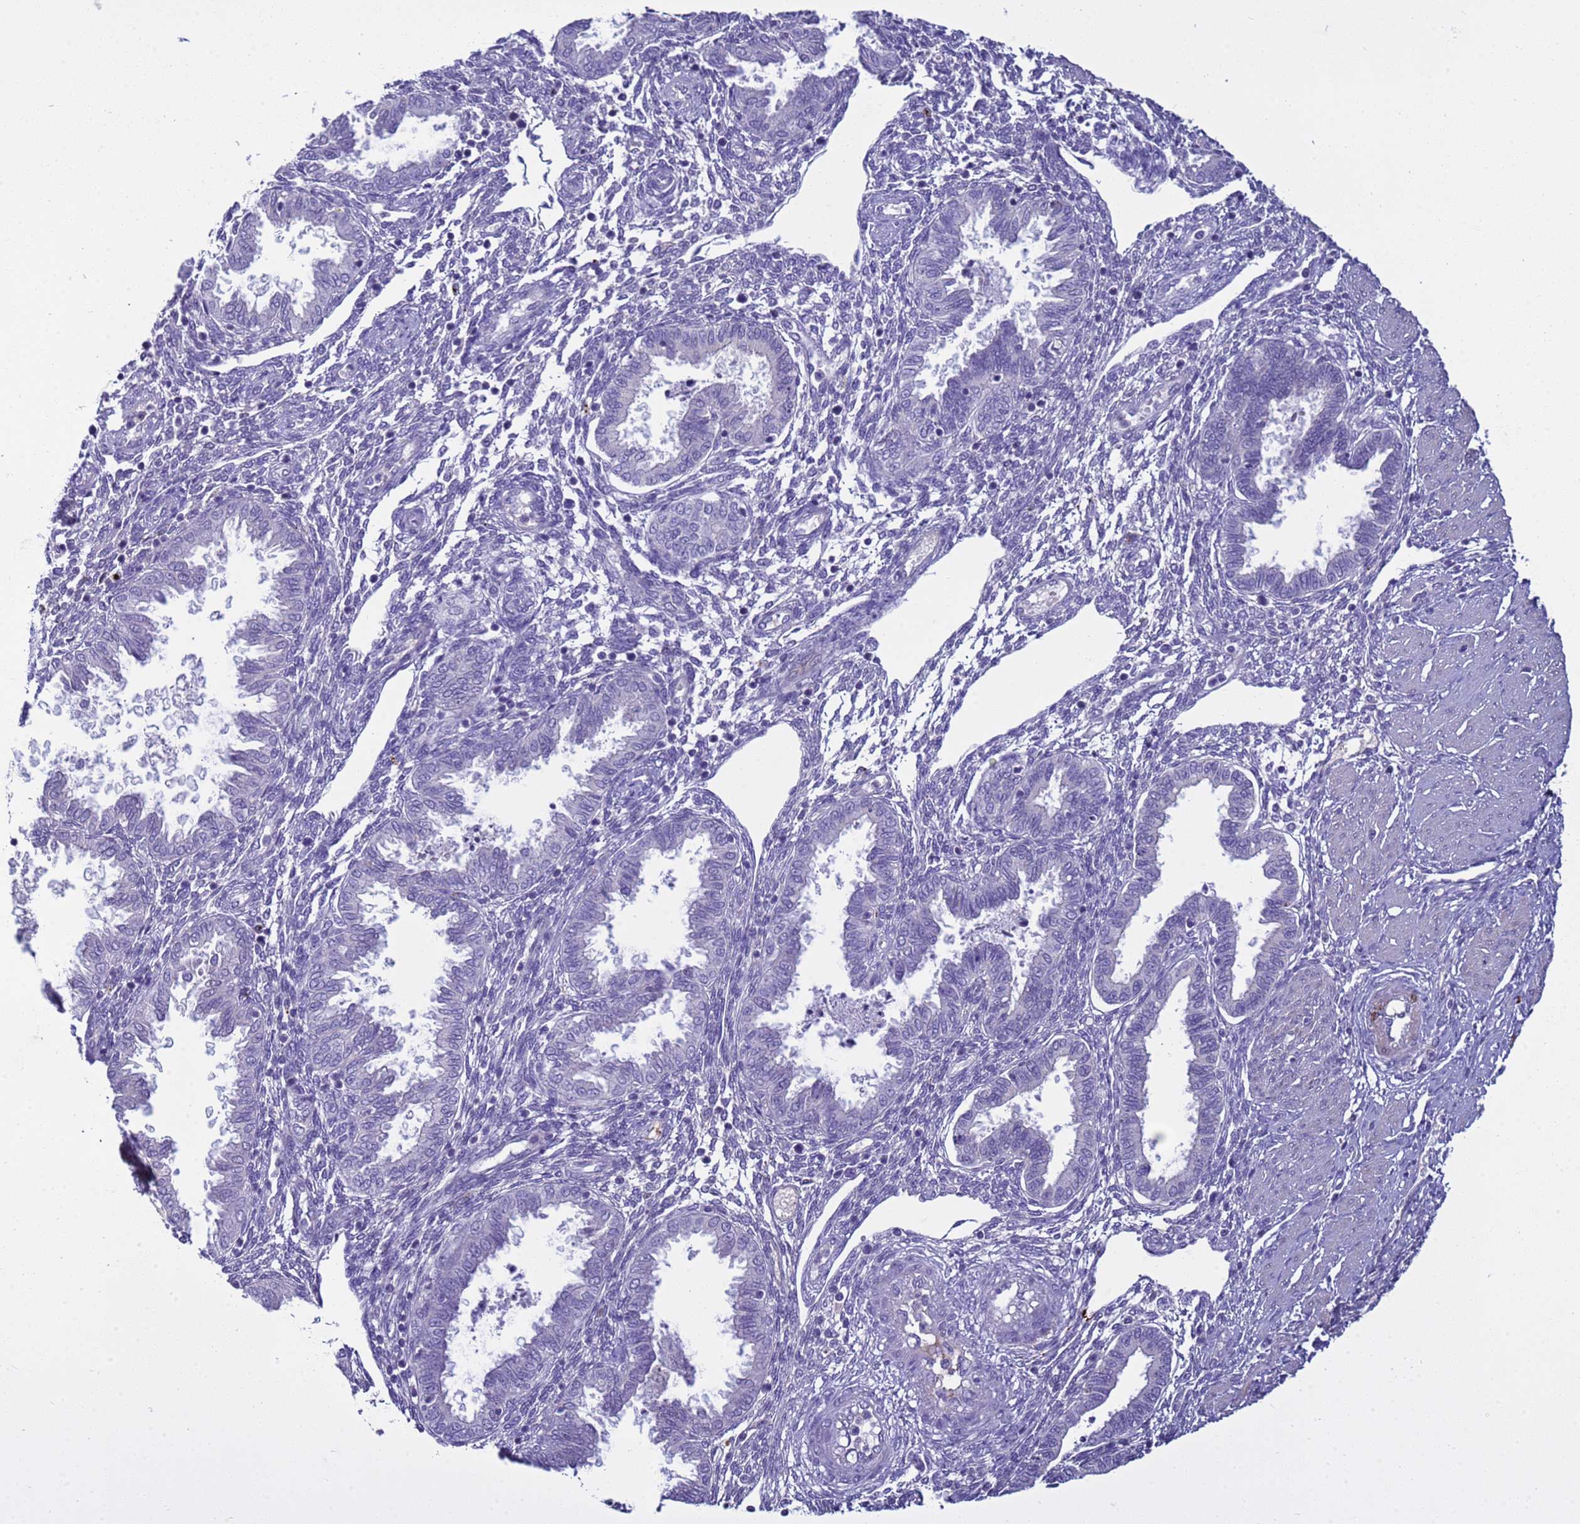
{"staining": {"intensity": "negative", "quantity": "none", "location": "none"}, "tissue": "endometrium", "cell_type": "Cells in endometrial stroma", "image_type": "normal", "snomed": [{"axis": "morphology", "description": "Normal tissue, NOS"}, {"axis": "topography", "description": "Endometrium"}], "caption": "High power microscopy histopathology image of an immunohistochemistry image of normal endometrium, revealing no significant staining in cells in endometrial stroma. The staining is performed using DAB brown chromogen with nuclei counter-stained in using hematoxylin.", "gene": "TRIM51G", "patient": {"sex": "female", "age": 33}}